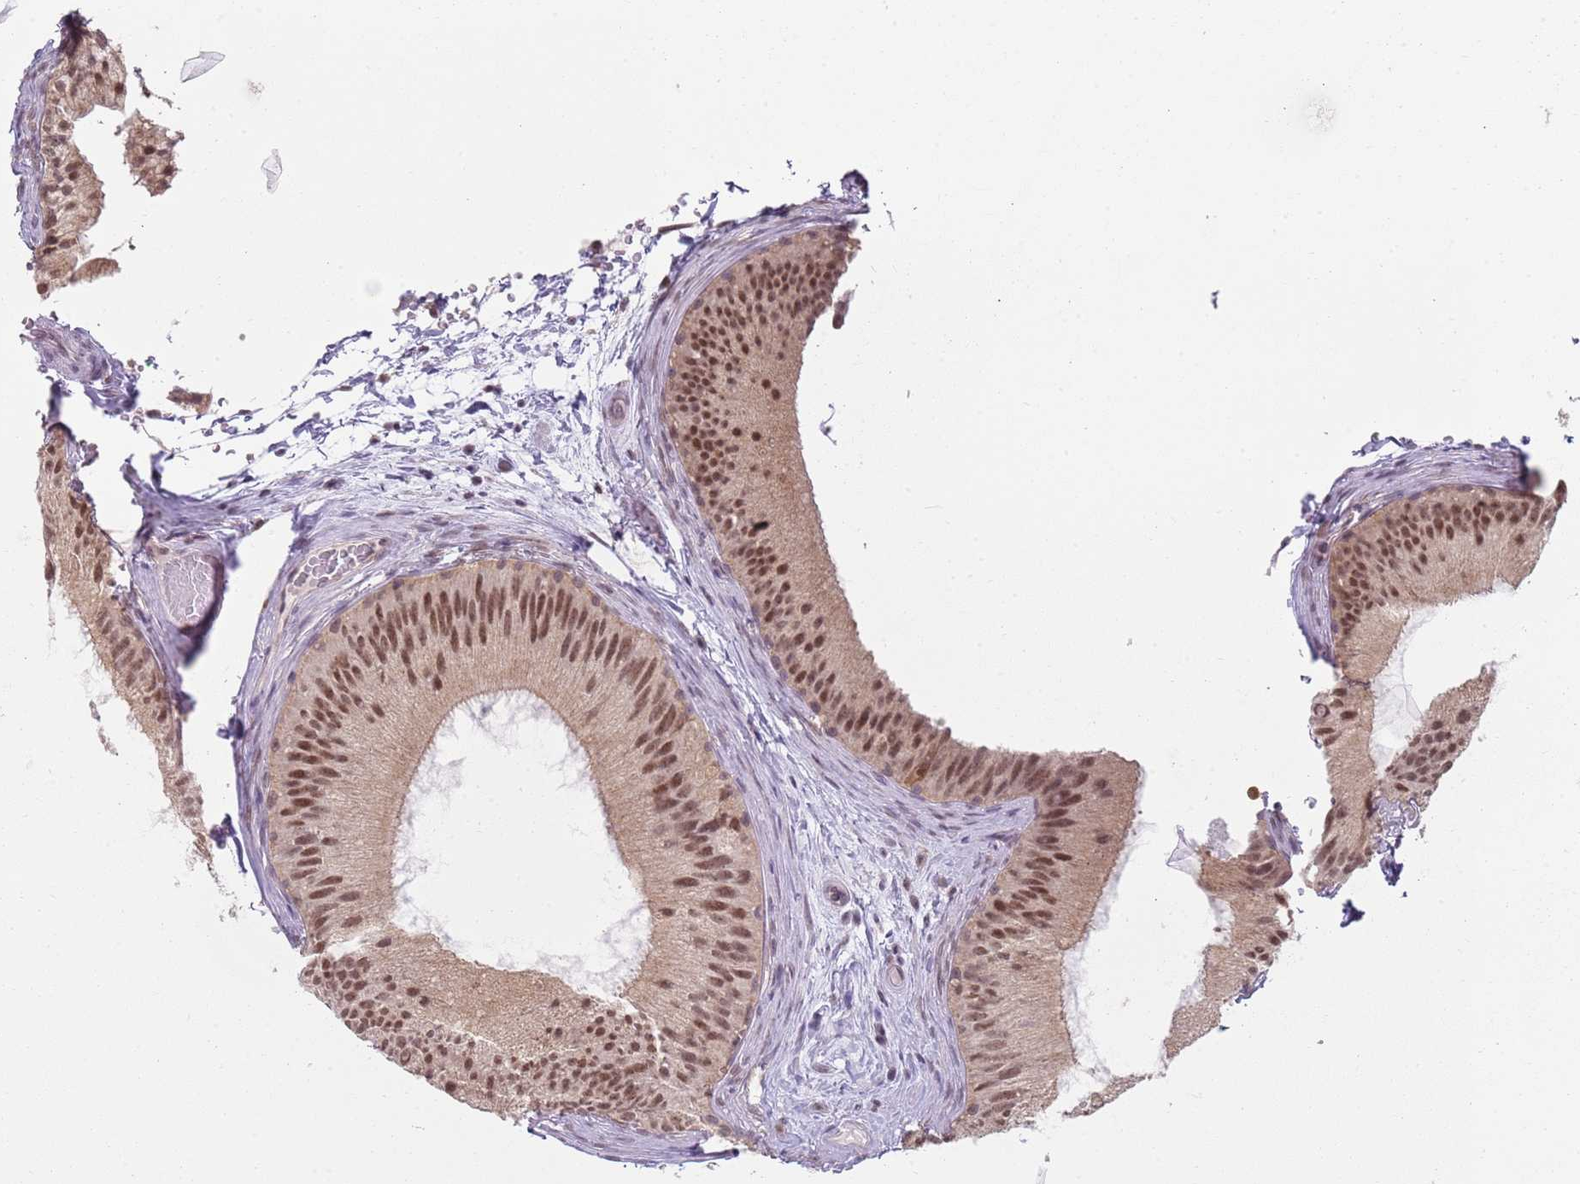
{"staining": {"intensity": "moderate", "quantity": ">75%", "location": "nuclear"}, "tissue": "epididymis", "cell_type": "Glandular cells", "image_type": "normal", "snomed": [{"axis": "morphology", "description": "Normal tissue, NOS"}, {"axis": "topography", "description": "Epididymis"}], "caption": "Epididymis stained with immunohistochemistry exhibits moderate nuclear staining in about >75% of glandular cells.", "gene": "SMARCAL1", "patient": {"sex": "male", "age": 45}}